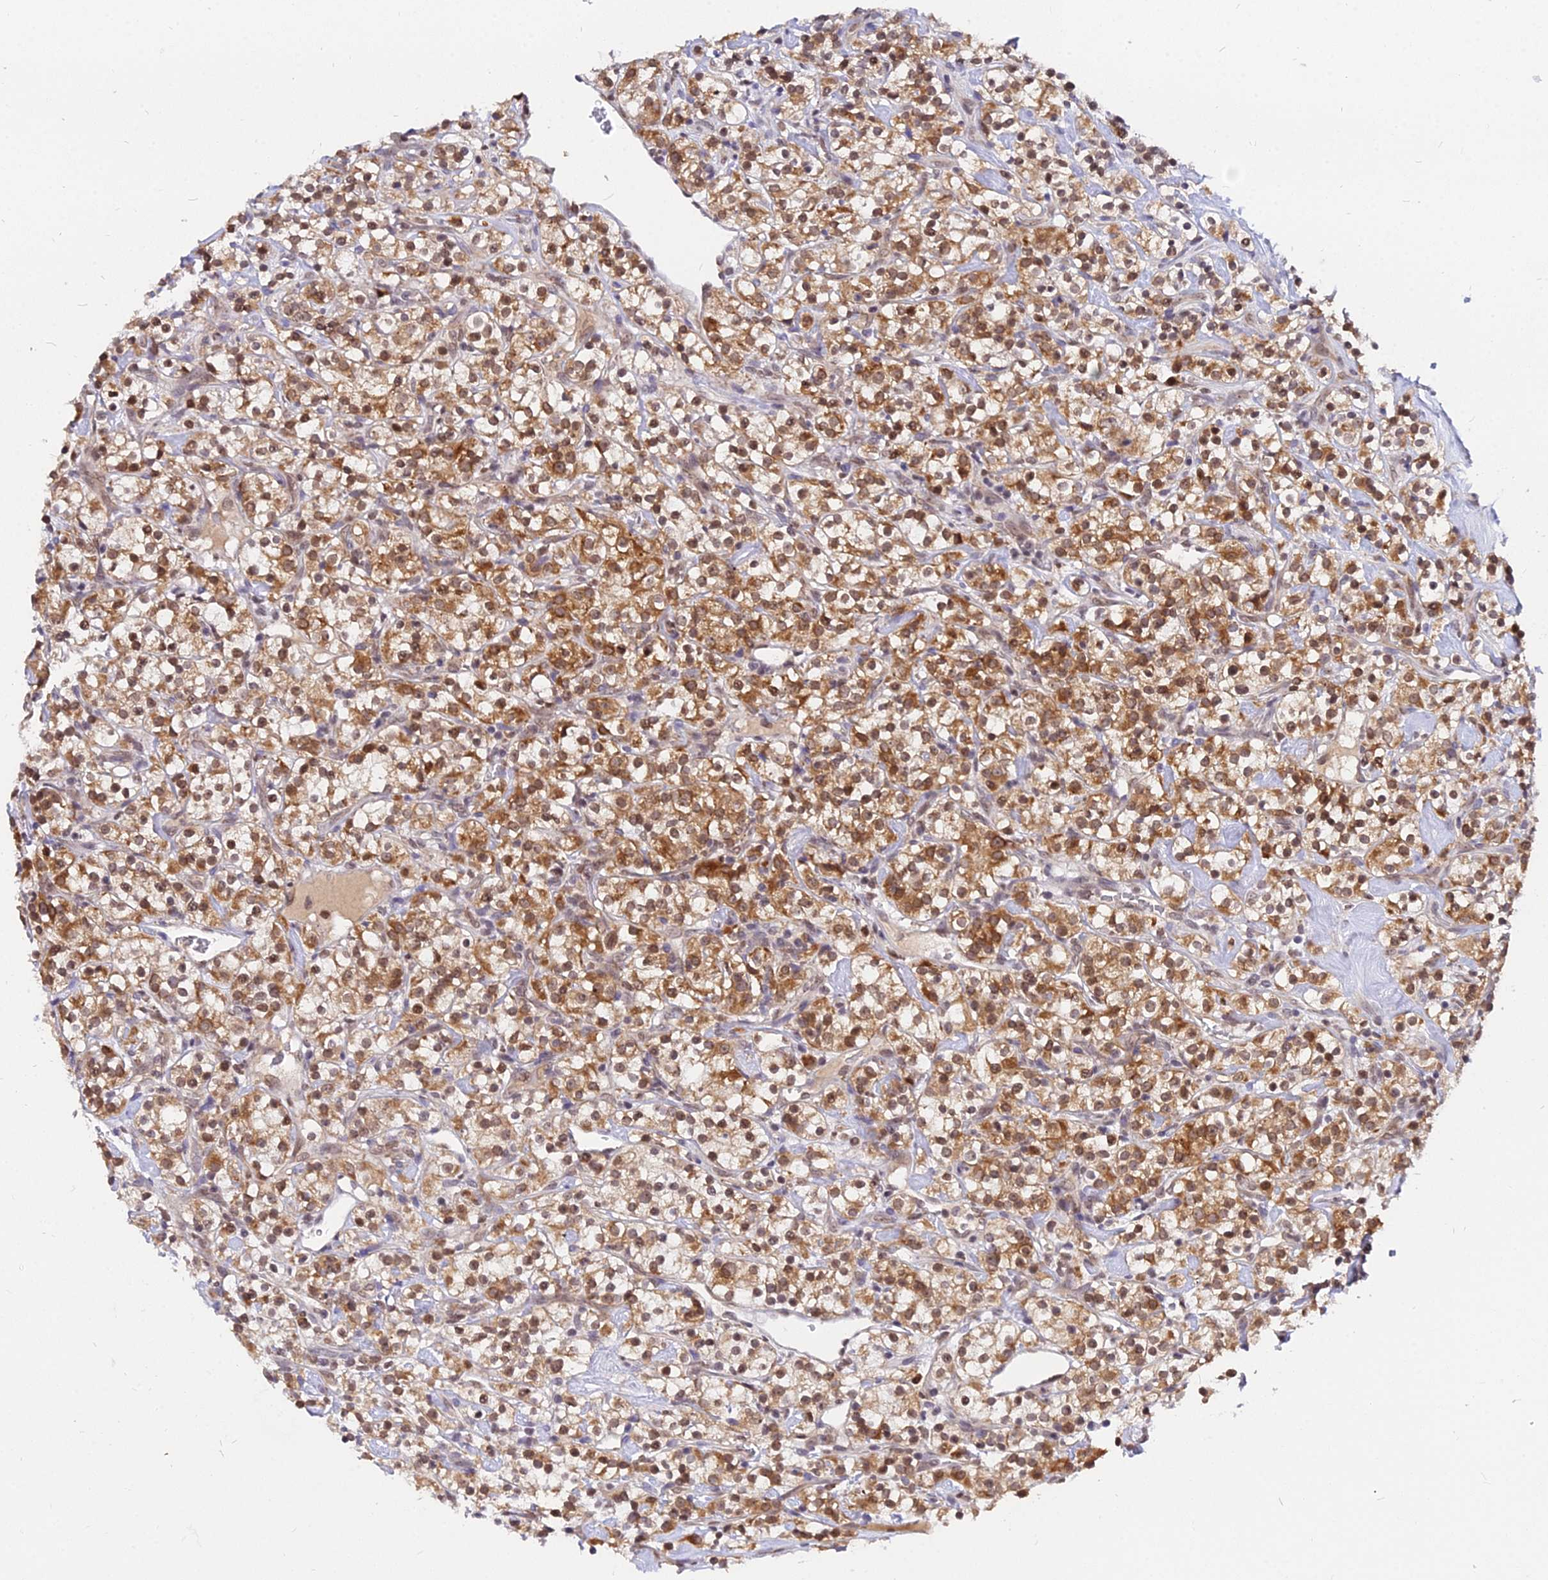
{"staining": {"intensity": "moderate", "quantity": ">75%", "location": "cytoplasmic/membranous"}, "tissue": "renal cancer", "cell_type": "Tumor cells", "image_type": "cancer", "snomed": [{"axis": "morphology", "description": "Adenocarcinoma, NOS"}, {"axis": "topography", "description": "Kidney"}], "caption": "An immunohistochemistry (IHC) micrograph of neoplastic tissue is shown. Protein staining in brown highlights moderate cytoplasmic/membranous positivity in adenocarcinoma (renal) within tumor cells. The protein of interest is stained brown, and the nuclei are stained in blue (DAB IHC with brightfield microscopy, high magnification).", "gene": "RNF121", "patient": {"sex": "male", "age": 77}}